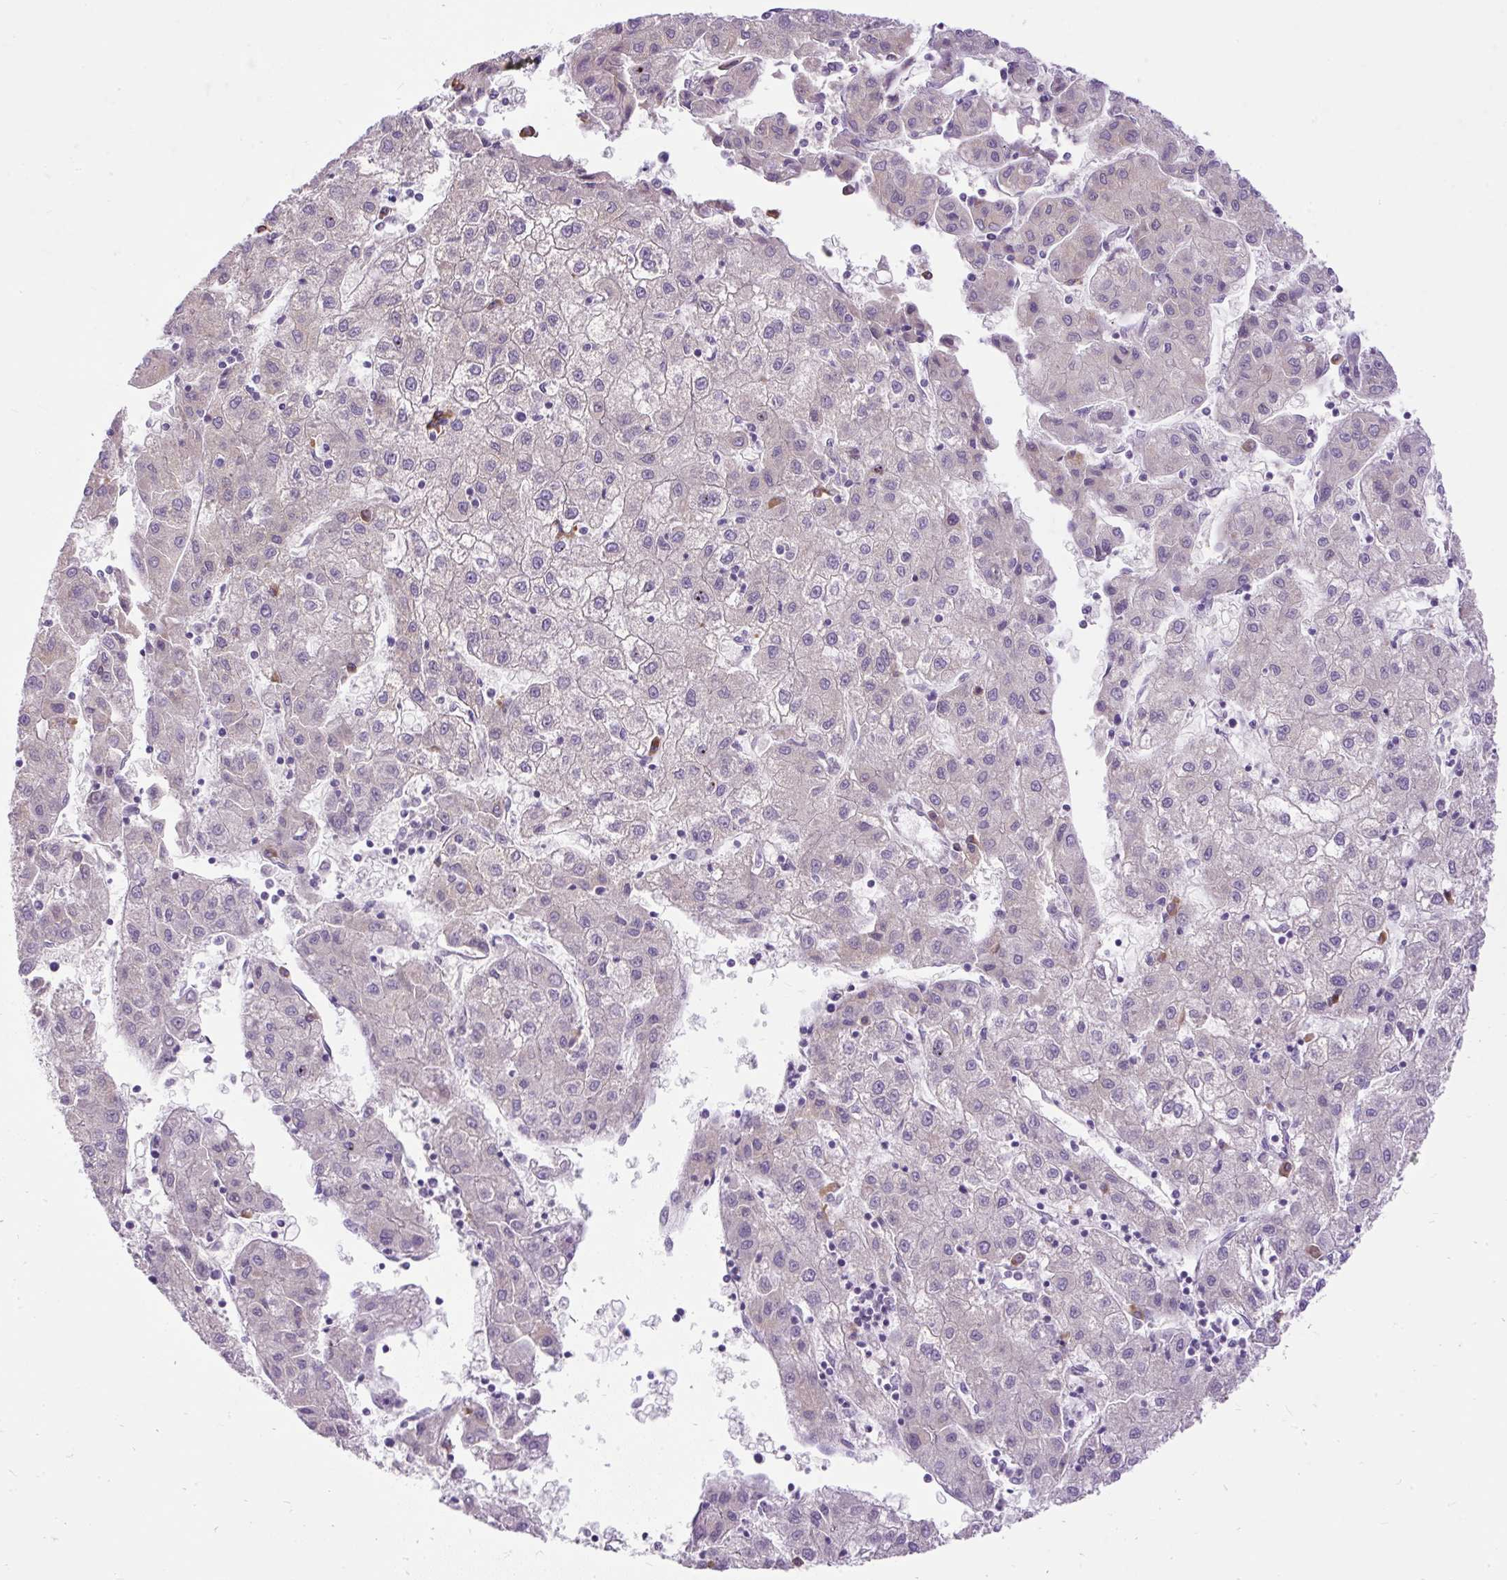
{"staining": {"intensity": "negative", "quantity": "none", "location": "none"}, "tissue": "liver cancer", "cell_type": "Tumor cells", "image_type": "cancer", "snomed": [{"axis": "morphology", "description": "Carcinoma, Hepatocellular, NOS"}, {"axis": "topography", "description": "Liver"}], "caption": "DAB immunohistochemical staining of hepatocellular carcinoma (liver) exhibits no significant positivity in tumor cells. Brightfield microscopy of immunohistochemistry (IHC) stained with DAB (brown) and hematoxylin (blue), captured at high magnification.", "gene": "SYBU", "patient": {"sex": "male", "age": 72}}